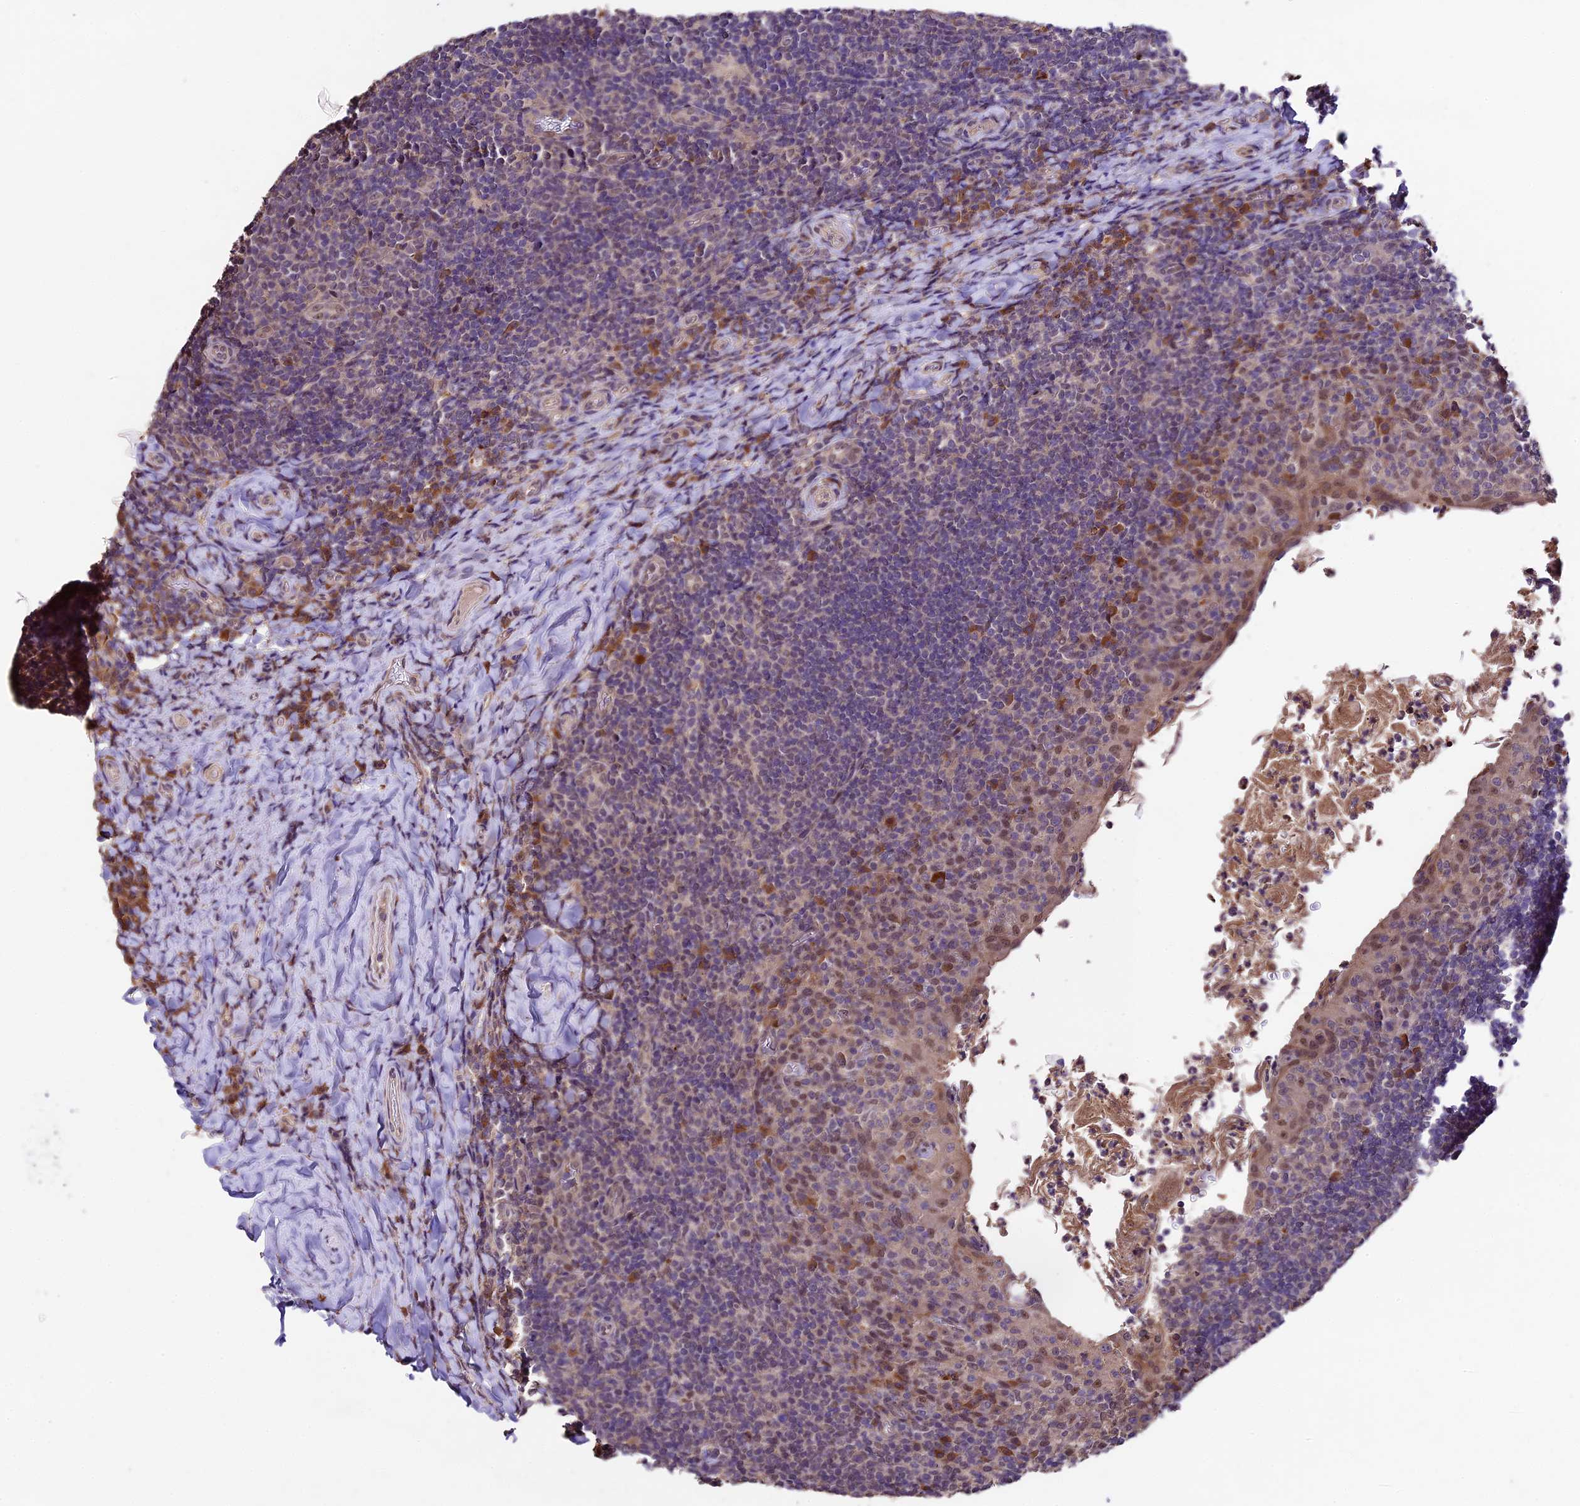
{"staining": {"intensity": "moderate", "quantity": "<25%", "location": "nuclear"}, "tissue": "tonsil", "cell_type": "Germinal center cells", "image_type": "normal", "snomed": [{"axis": "morphology", "description": "Normal tissue, NOS"}, {"axis": "topography", "description": "Tonsil"}], "caption": "An immunohistochemistry photomicrograph of unremarkable tissue is shown. Protein staining in brown shows moderate nuclear positivity in tonsil within germinal center cells.", "gene": "SBNO2", "patient": {"sex": "female", "age": 10}}